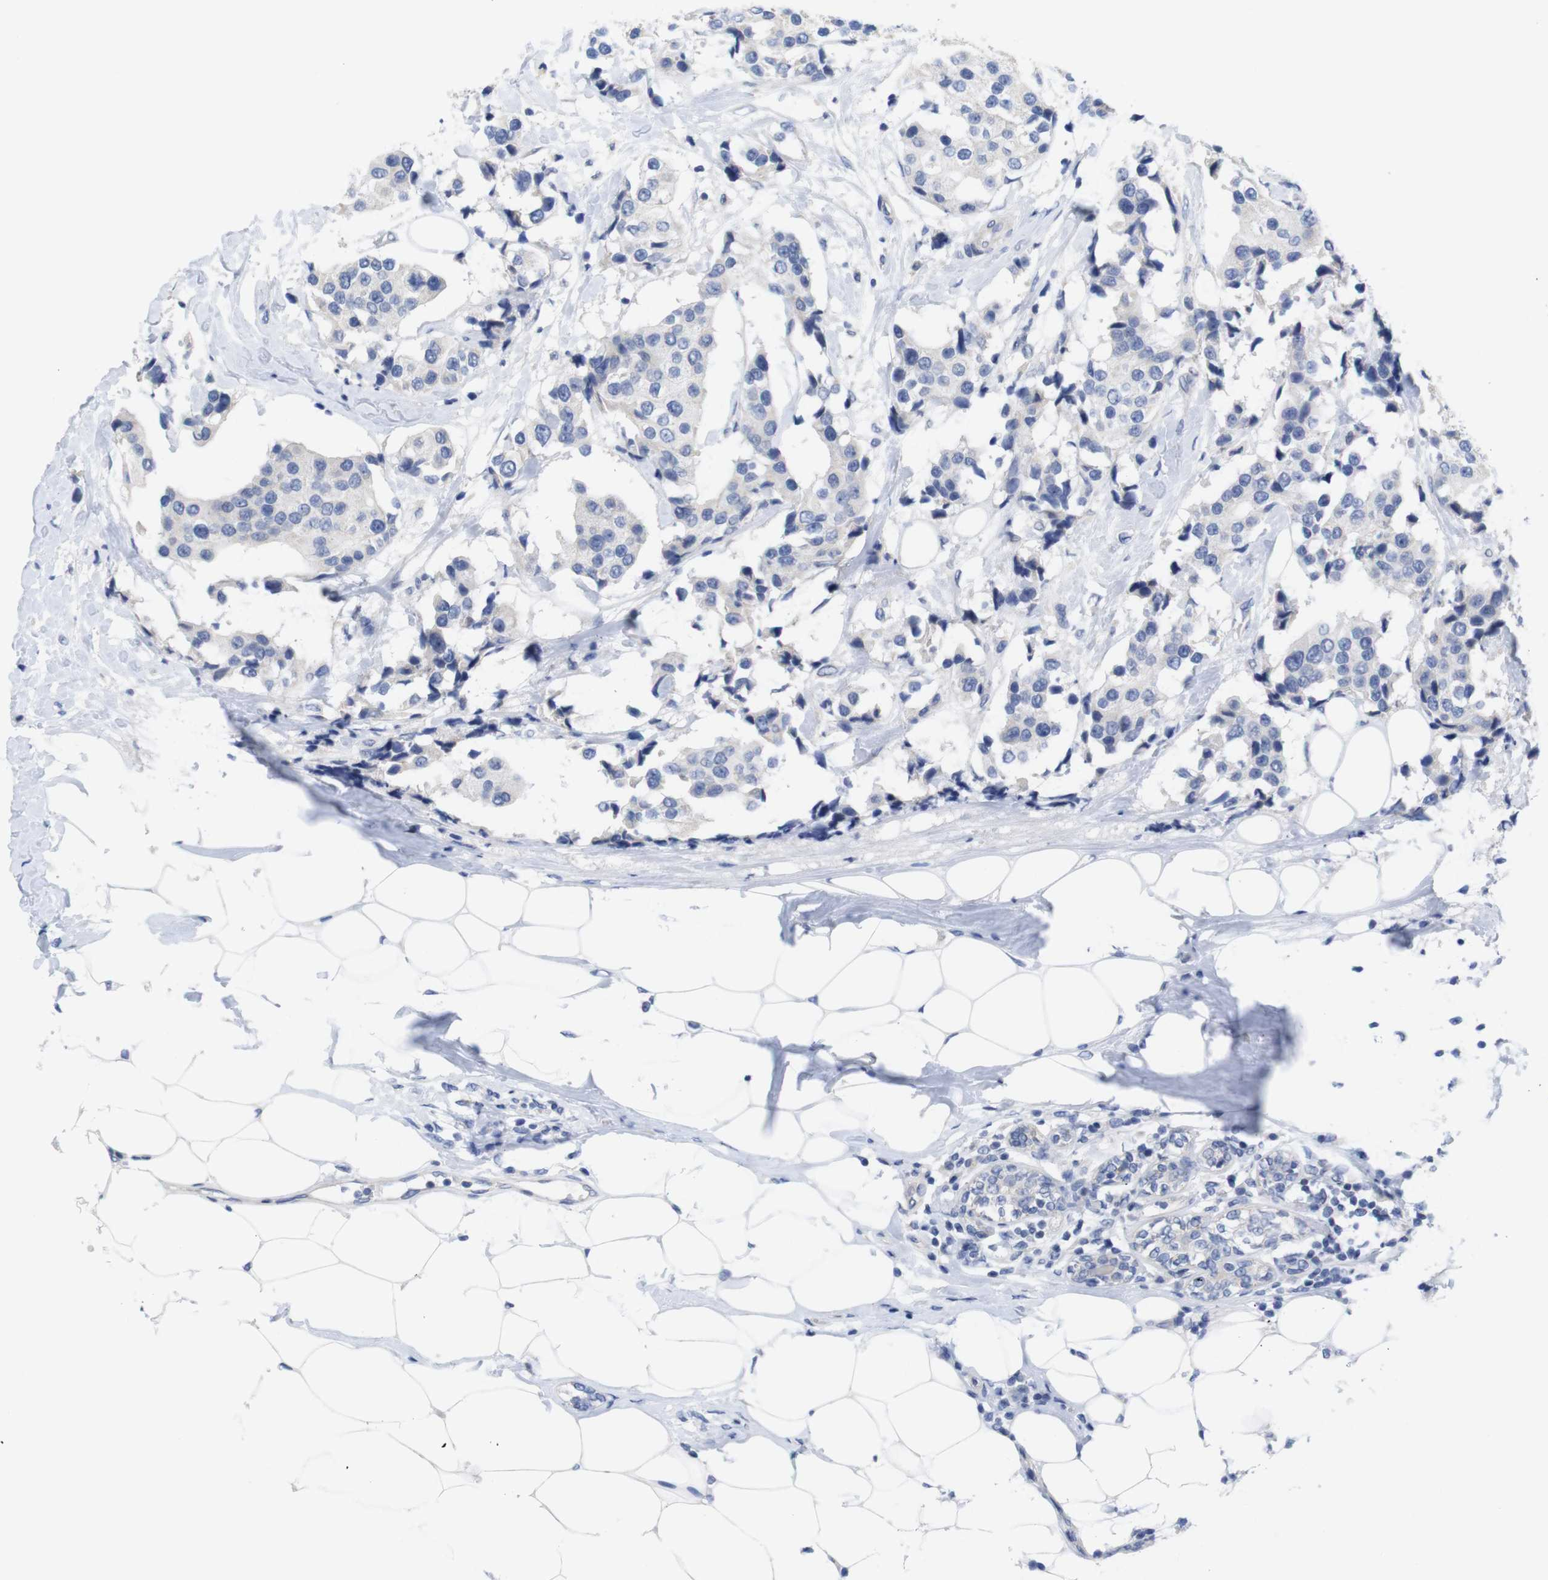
{"staining": {"intensity": "negative", "quantity": "none", "location": "none"}, "tissue": "breast cancer", "cell_type": "Tumor cells", "image_type": "cancer", "snomed": [{"axis": "morphology", "description": "Normal tissue, NOS"}, {"axis": "morphology", "description": "Duct carcinoma"}, {"axis": "topography", "description": "Breast"}], "caption": "IHC of breast cancer demonstrates no expression in tumor cells.", "gene": "TNNI3", "patient": {"sex": "female", "age": 39}}